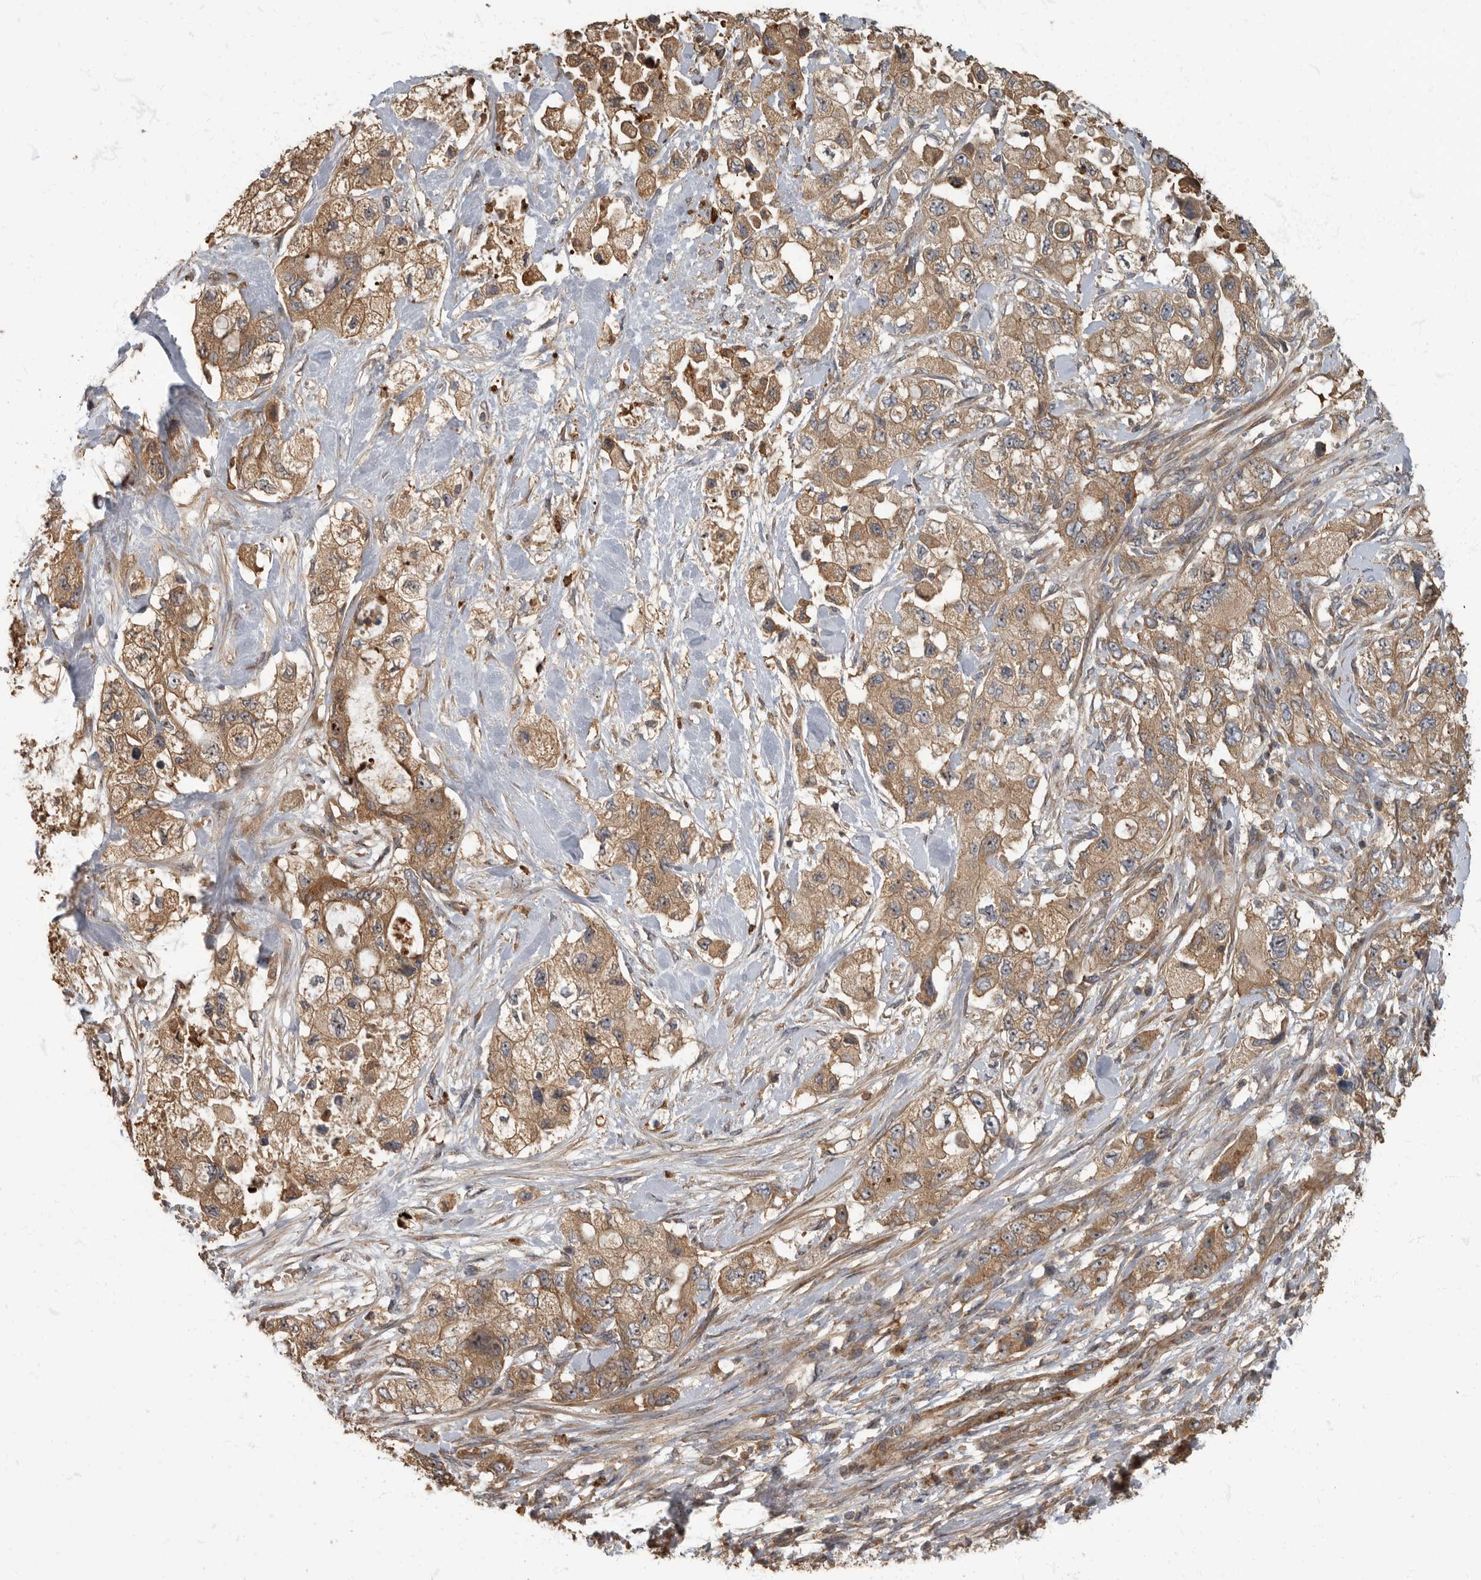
{"staining": {"intensity": "moderate", "quantity": ">75%", "location": "cytoplasmic/membranous"}, "tissue": "pancreatic cancer", "cell_type": "Tumor cells", "image_type": "cancer", "snomed": [{"axis": "morphology", "description": "Adenocarcinoma, NOS"}, {"axis": "topography", "description": "Pancreas"}], "caption": "Brown immunohistochemical staining in pancreatic cancer (adenocarcinoma) displays moderate cytoplasmic/membranous positivity in about >75% of tumor cells.", "gene": "DAAM1", "patient": {"sex": "female", "age": 73}}